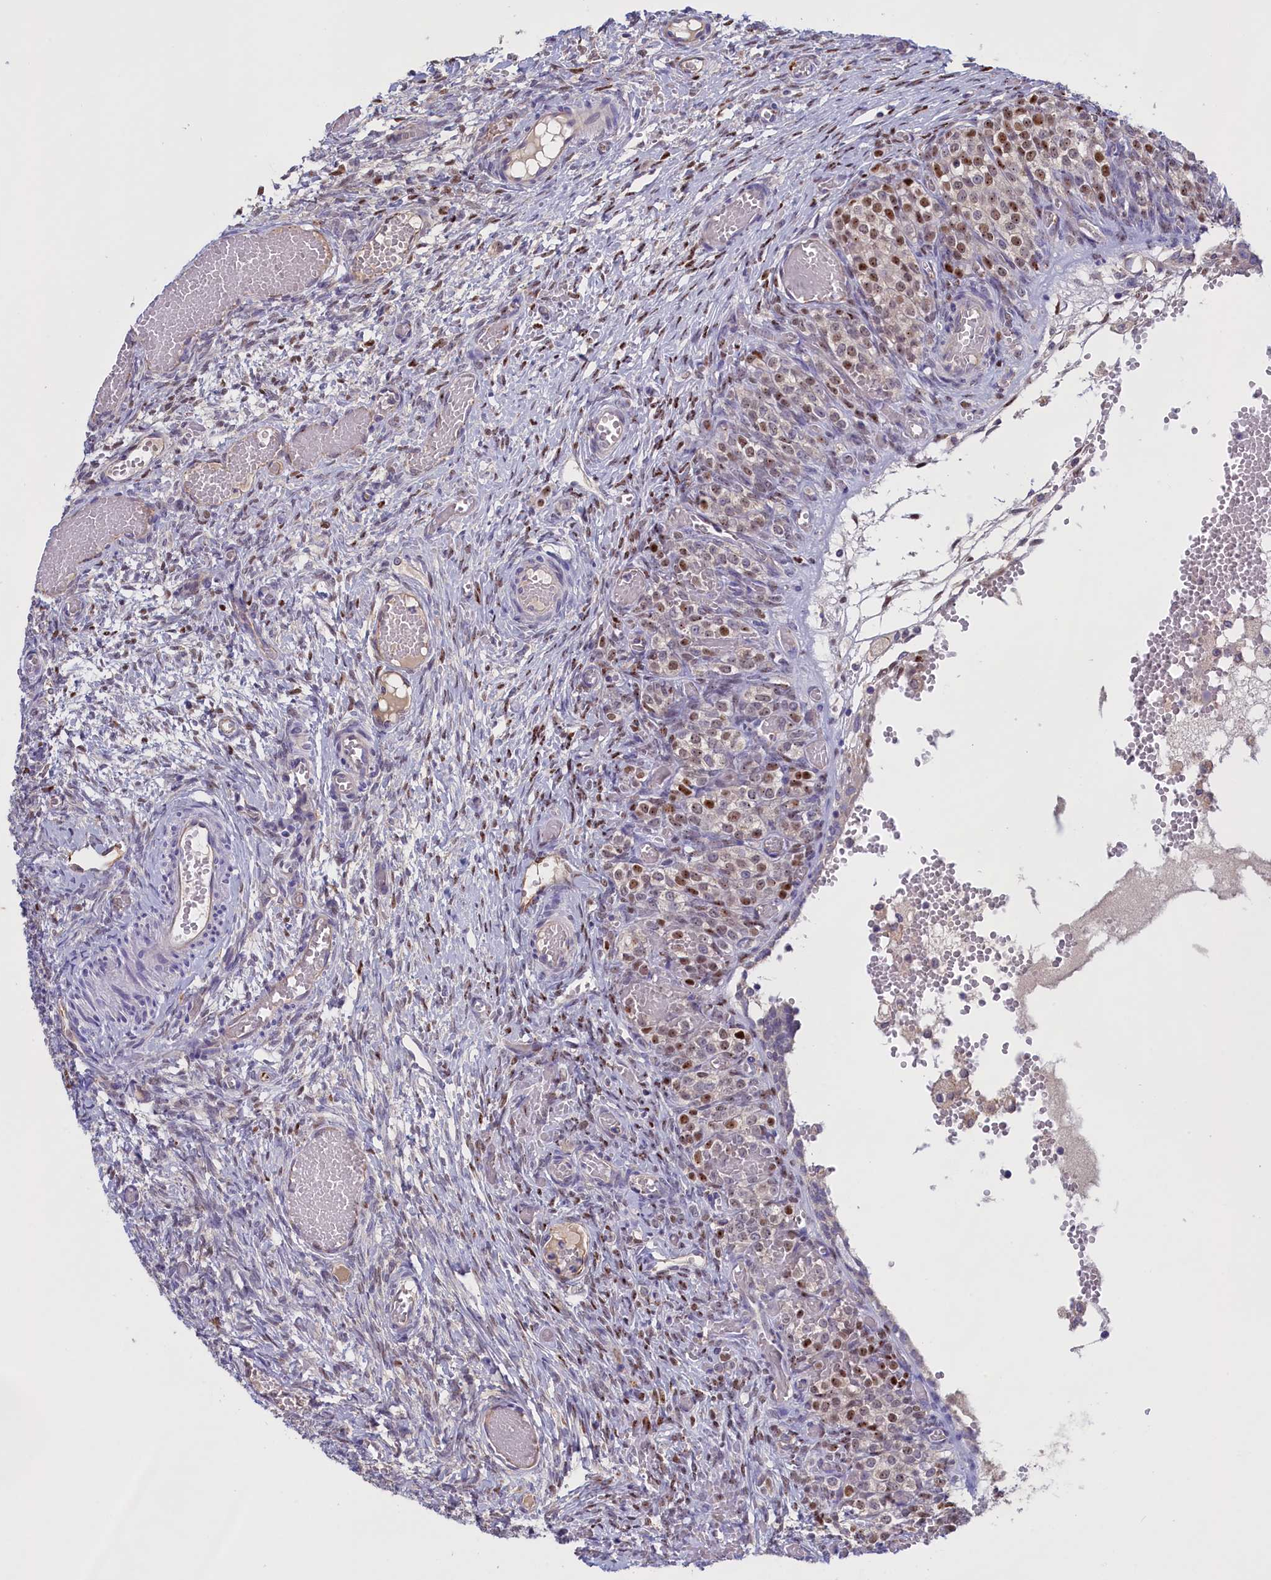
{"staining": {"intensity": "negative", "quantity": "none", "location": "none"}, "tissue": "ovary", "cell_type": "Follicle cells", "image_type": "normal", "snomed": [{"axis": "morphology", "description": "Adenocarcinoma, NOS"}, {"axis": "topography", "description": "Endometrium"}], "caption": "This is an IHC photomicrograph of benign ovary. There is no positivity in follicle cells.", "gene": "COL19A1", "patient": {"sex": "female", "age": 32}}